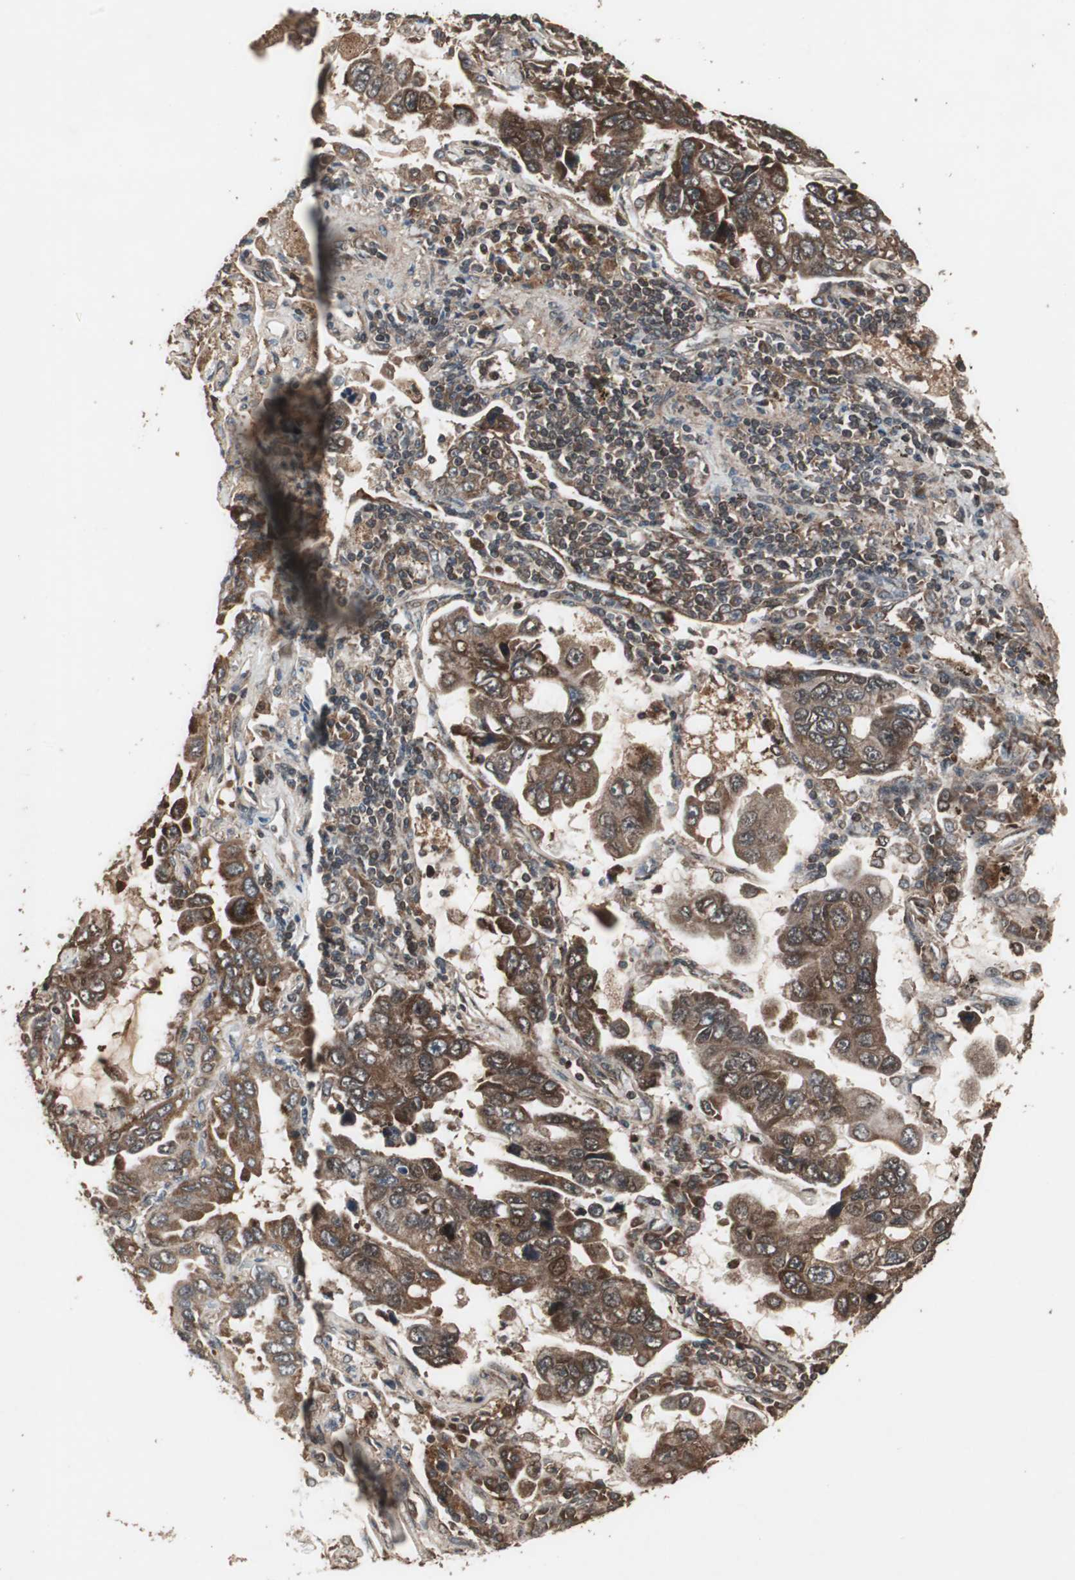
{"staining": {"intensity": "strong", "quantity": ">75%", "location": "cytoplasmic/membranous"}, "tissue": "lung cancer", "cell_type": "Tumor cells", "image_type": "cancer", "snomed": [{"axis": "morphology", "description": "Adenocarcinoma, NOS"}, {"axis": "topography", "description": "Lung"}], "caption": "Immunohistochemical staining of lung cancer (adenocarcinoma) reveals high levels of strong cytoplasmic/membranous positivity in approximately >75% of tumor cells.", "gene": "LAMTOR5", "patient": {"sex": "male", "age": 64}}